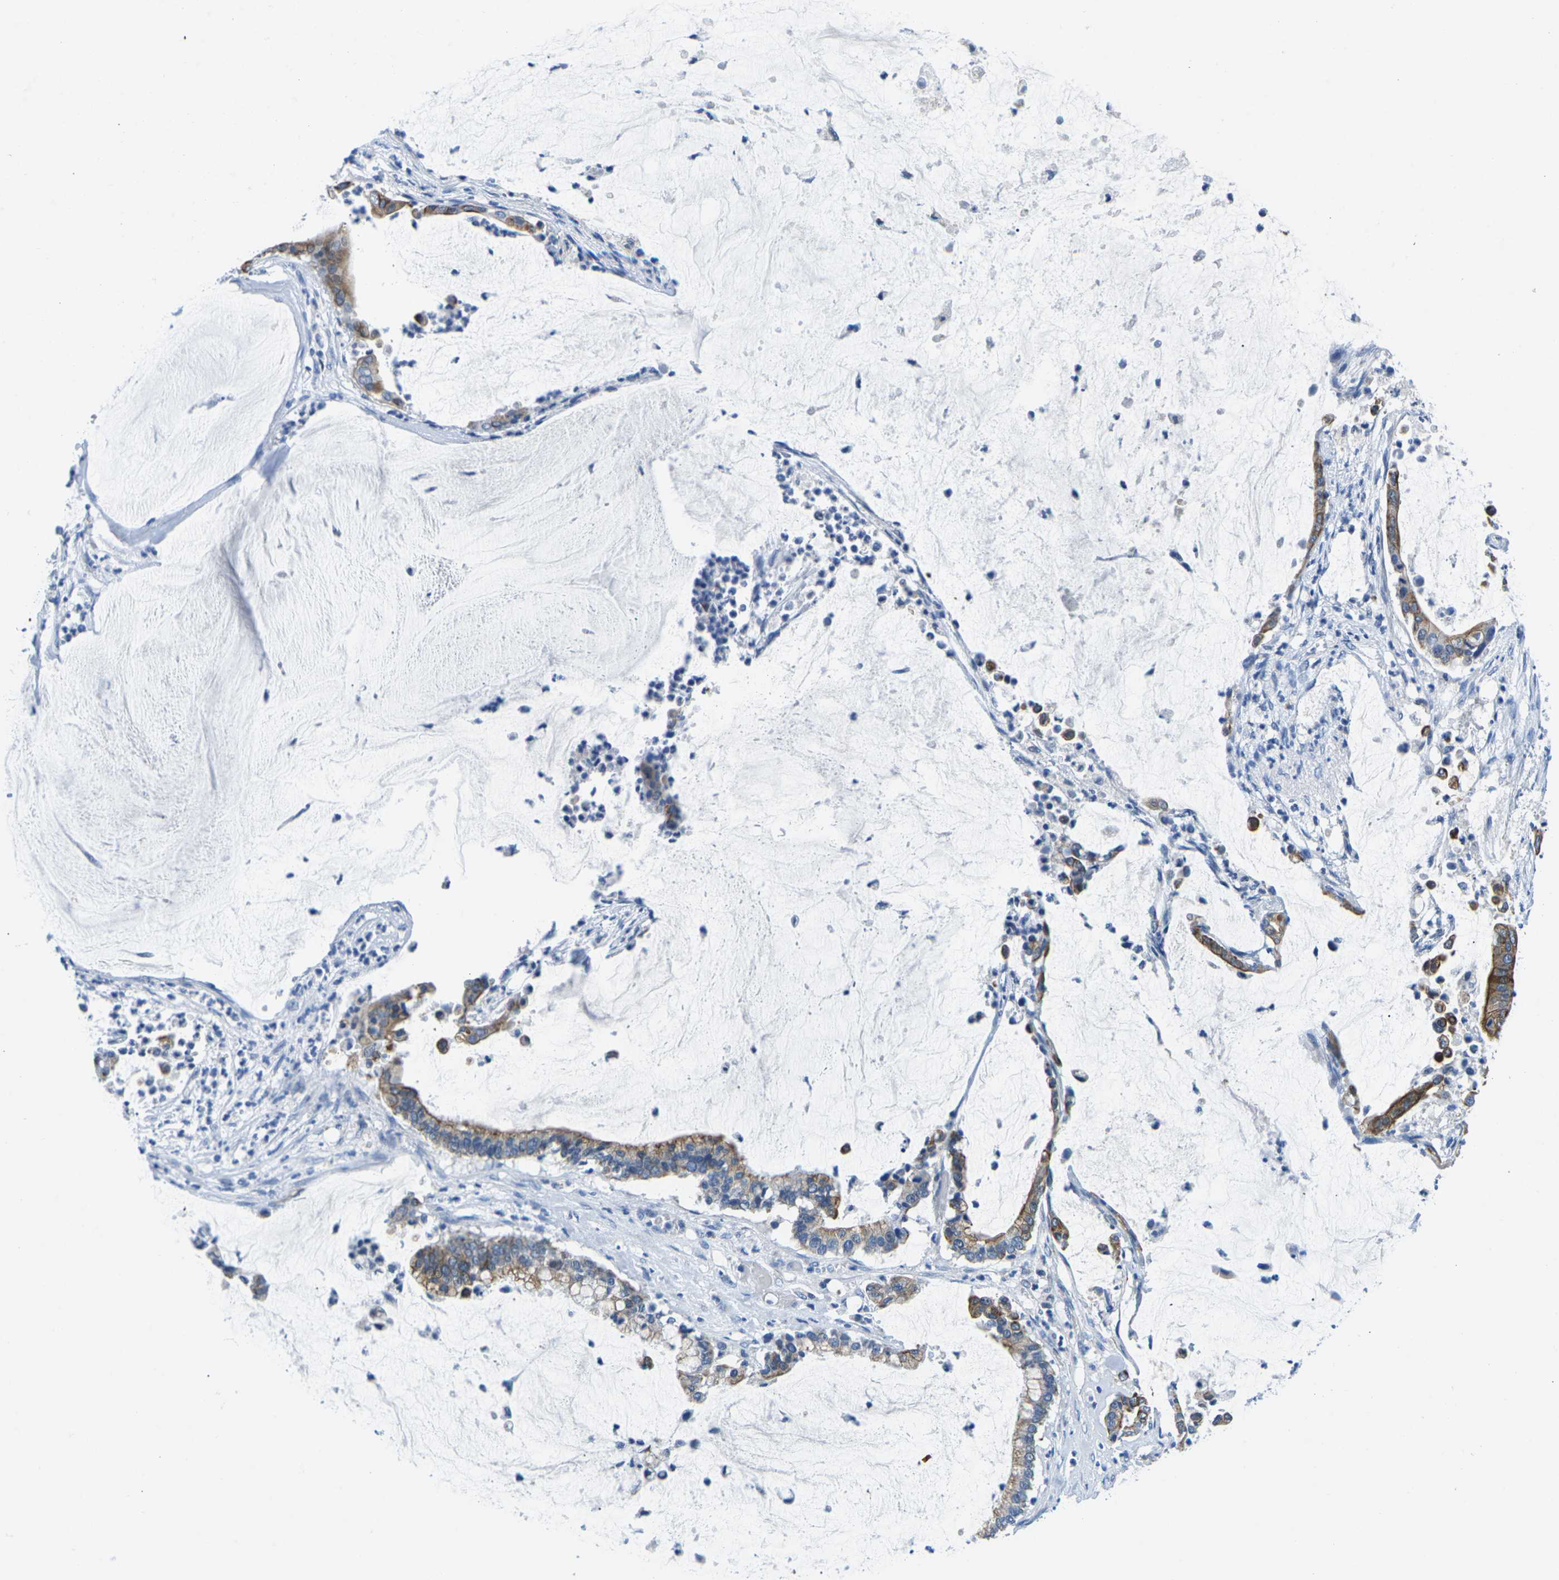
{"staining": {"intensity": "moderate", "quantity": ">75%", "location": "cytoplasmic/membranous"}, "tissue": "pancreatic cancer", "cell_type": "Tumor cells", "image_type": "cancer", "snomed": [{"axis": "morphology", "description": "Adenocarcinoma, NOS"}, {"axis": "topography", "description": "Pancreas"}], "caption": "An IHC photomicrograph of neoplastic tissue is shown. Protein staining in brown labels moderate cytoplasmic/membranous positivity in pancreatic cancer within tumor cells.", "gene": "TM6SF1", "patient": {"sex": "male", "age": 41}}